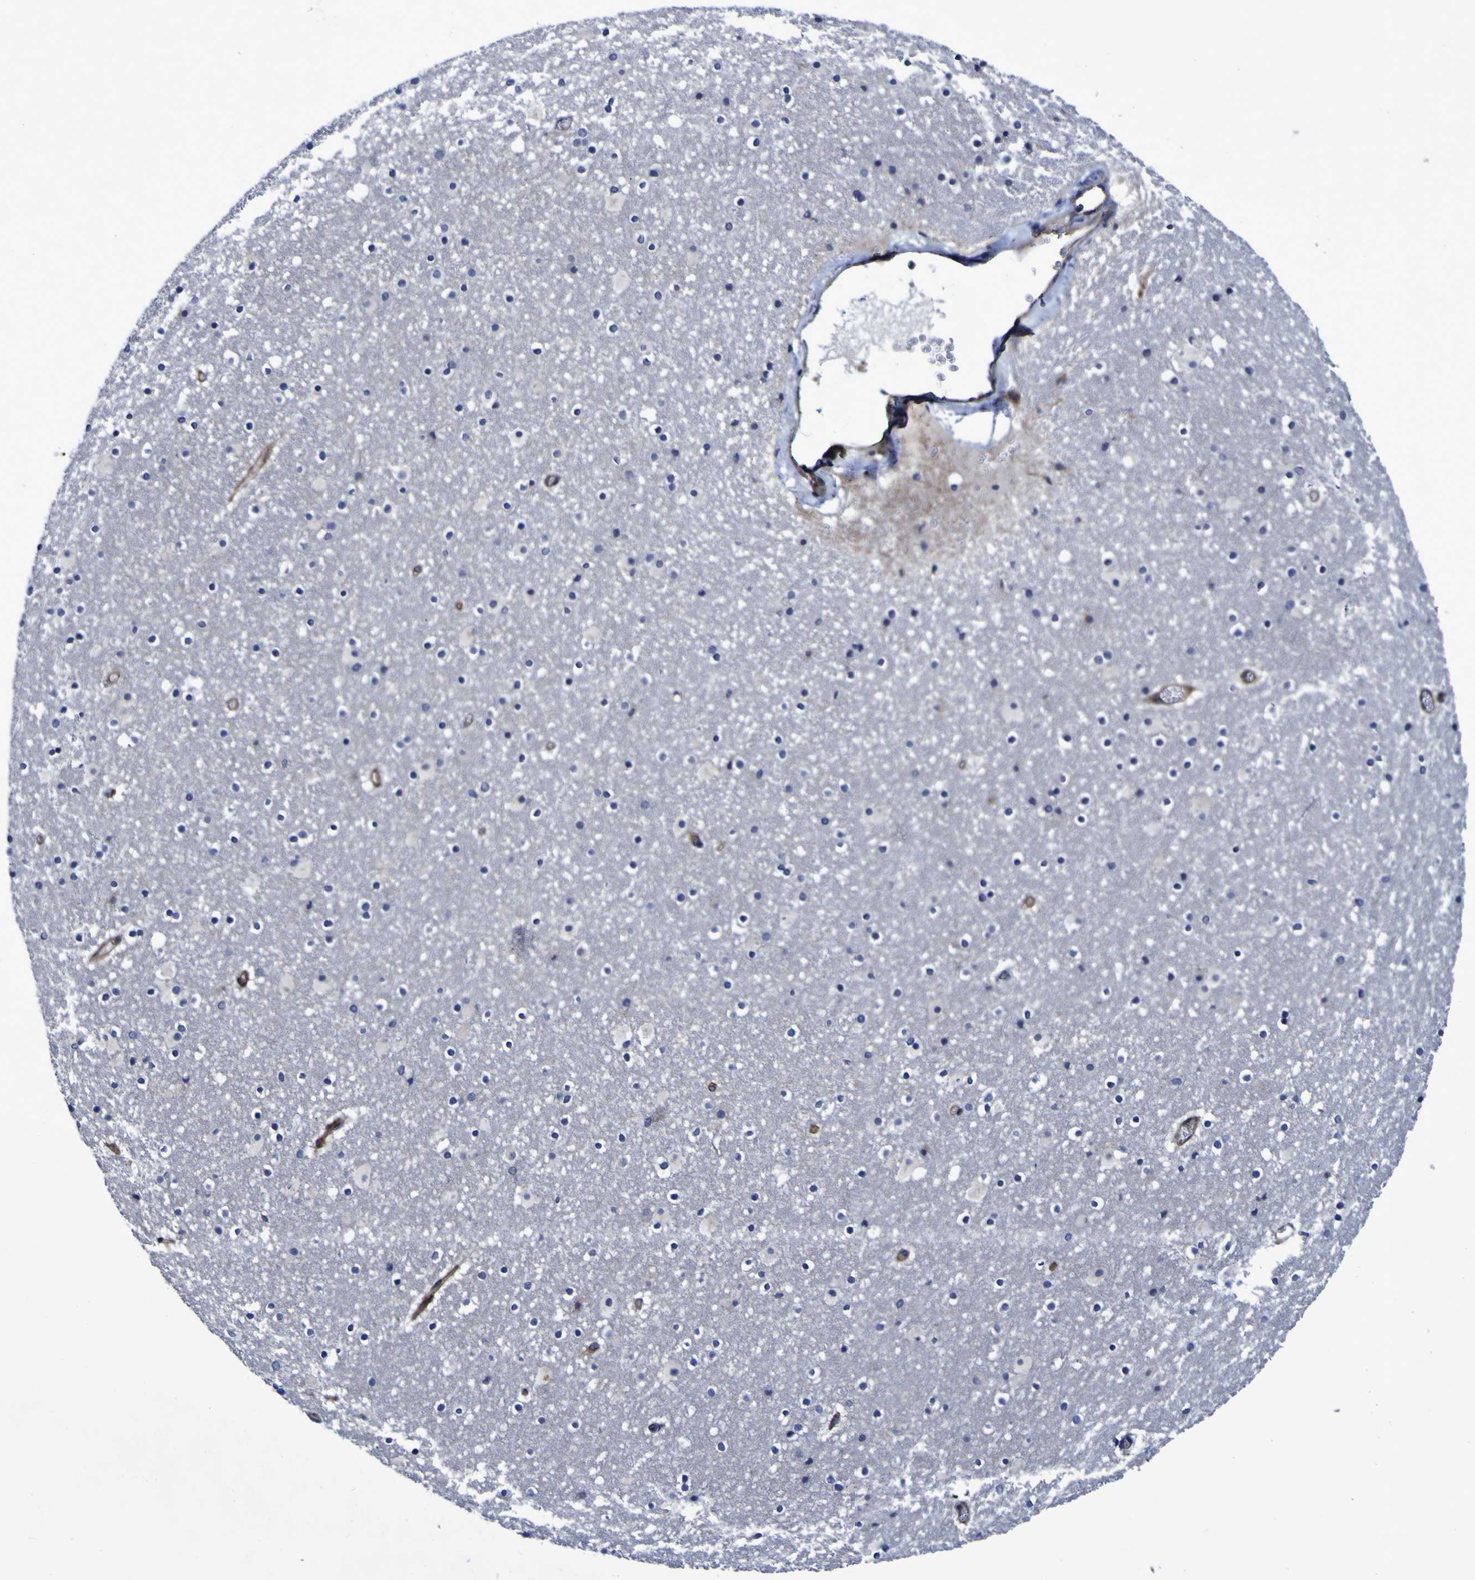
{"staining": {"intensity": "moderate", "quantity": "<25%", "location": "cytoplasmic/membranous,nuclear"}, "tissue": "caudate", "cell_type": "Glial cells", "image_type": "normal", "snomed": [{"axis": "morphology", "description": "Normal tissue, NOS"}, {"axis": "topography", "description": "Lateral ventricle wall"}], "caption": "Glial cells exhibit moderate cytoplasmic/membranous,nuclear positivity in approximately <25% of cells in unremarkable caudate.", "gene": "MGLL", "patient": {"sex": "male", "age": 45}}